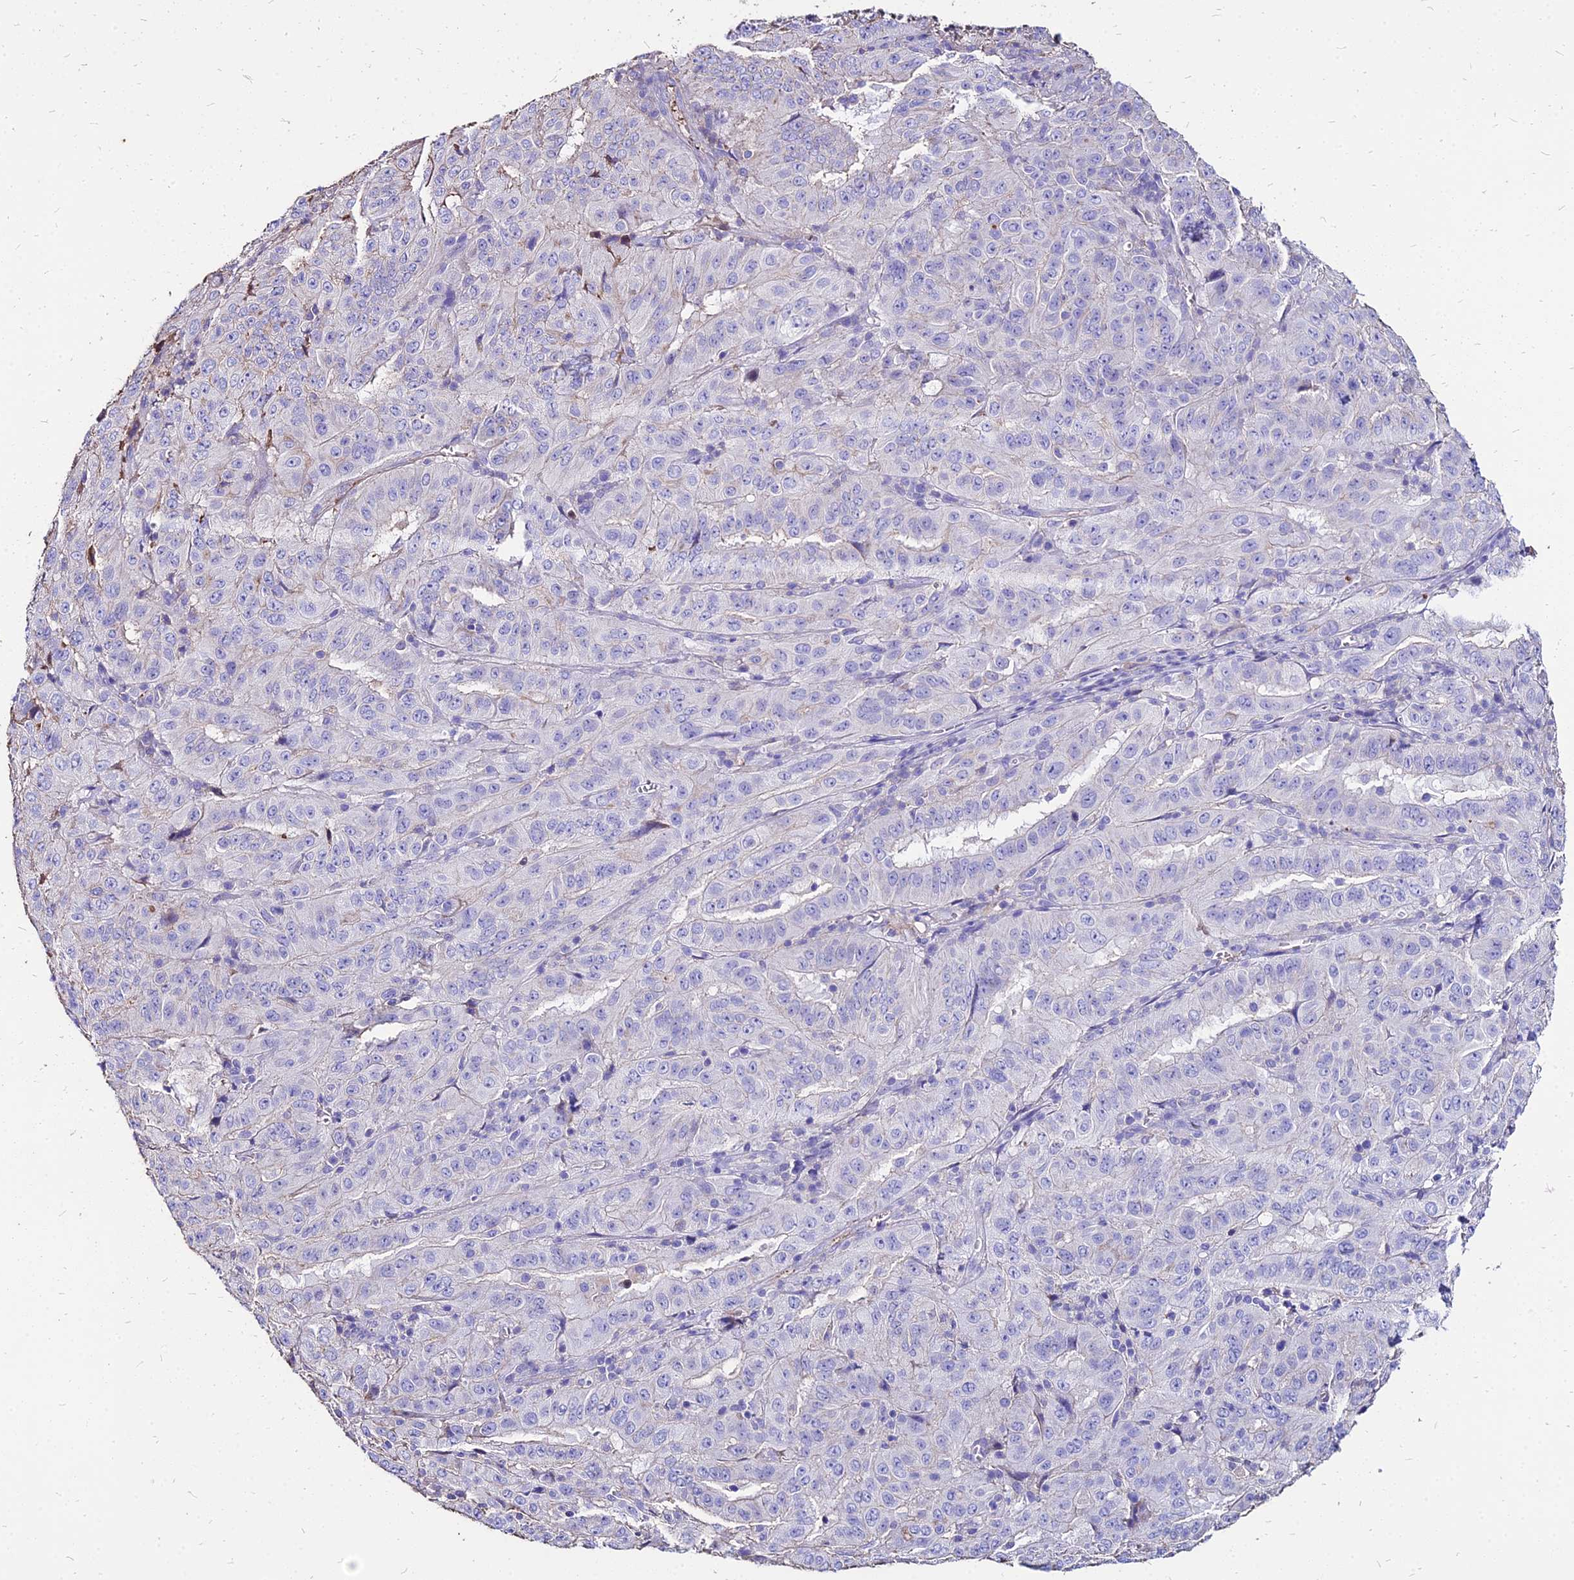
{"staining": {"intensity": "negative", "quantity": "none", "location": "none"}, "tissue": "pancreatic cancer", "cell_type": "Tumor cells", "image_type": "cancer", "snomed": [{"axis": "morphology", "description": "Adenocarcinoma, NOS"}, {"axis": "topography", "description": "Pancreas"}], "caption": "DAB (3,3'-diaminobenzidine) immunohistochemical staining of human pancreatic cancer (adenocarcinoma) displays no significant positivity in tumor cells. (Immunohistochemistry, brightfield microscopy, high magnification).", "gene": "NME5", "patient": {"sex": "male", "age": 63}}